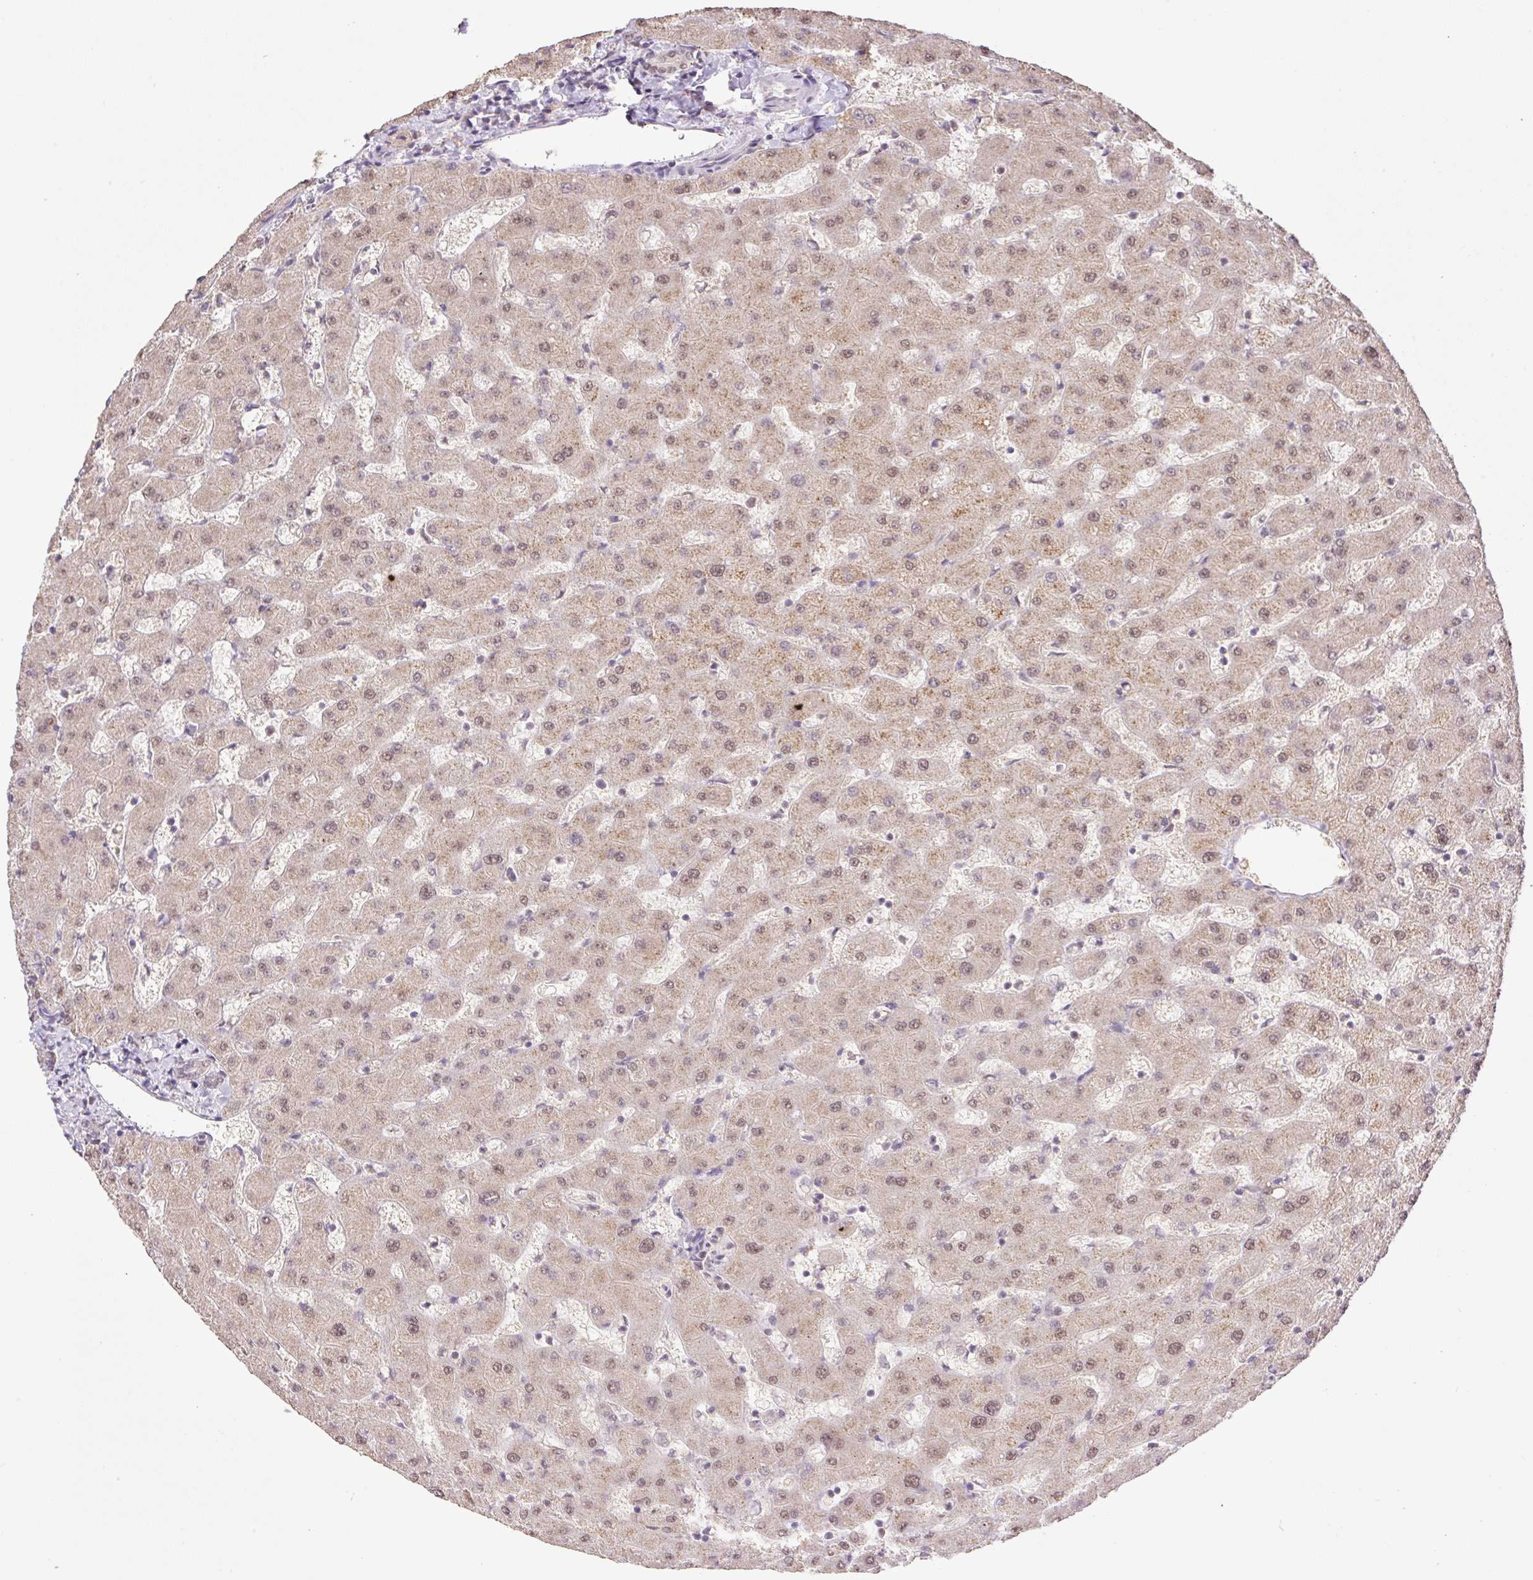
{"staining": {"intensity": "weak", "quantity": "25%-75%", "location": "cytoplasmic/membranous,nuclear"}, "tissue": "liver", "cell_type": "Cholangiocytes", "image_type": "normal", "snomed": [{"axis": "morphology", "description": "Normal tissue, NOS"}, {"axis": "topography", "description": "Liver"}], "caption": "This photomicrograph exhibits benign liver stained with immunohistochemistry (IHC) to label a protein in brown. The cytoplasmic/membranous,nuclear of cholangiocytes show weak positivity for the protein. Nuclei are counter-stained blue.", "gene": "VPS25", "patient": {"sex": "female", "age": 63}}